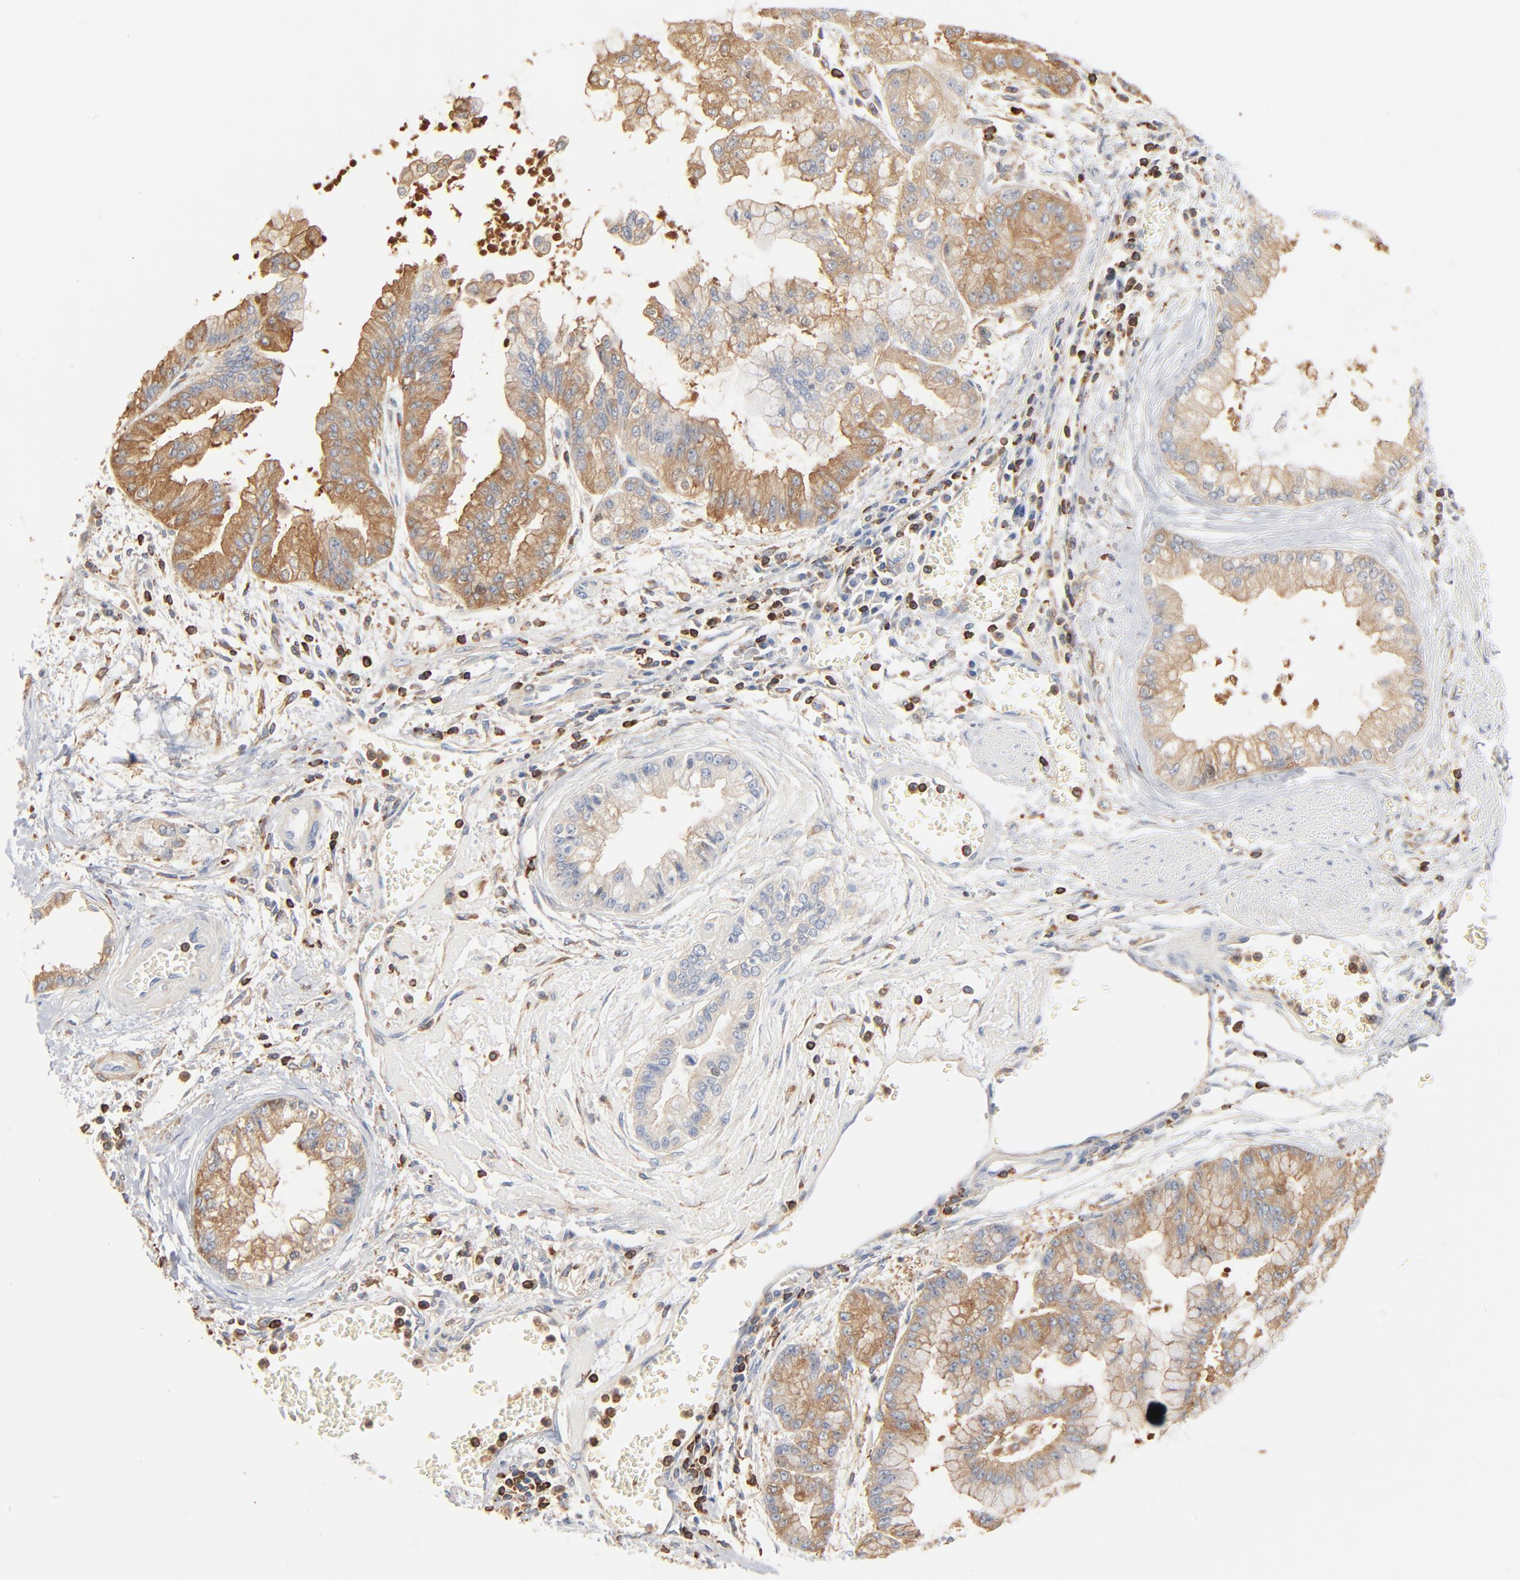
{"staining": {"intensity": "moderate", "quantity": "25%-75%", "location": "cytoplasmic/membranous"}, "tissue": "liver cancer", "cell_type": "Tumor cells", "image_type": "cancer", "snomed": [{"axis": "morphology", "description": "Cholangiocarcinoma"}, {"axis": "topography", "description": "Liver"}], "caption": "Tumor cells display medium levels of moderate cytoplasmic/membranous staining in about 25%-75% of cells in human cholangiocarcinoma (liver).", "gene": "SH3KBP1", "patient": {"sex": "female", "age": 79}}